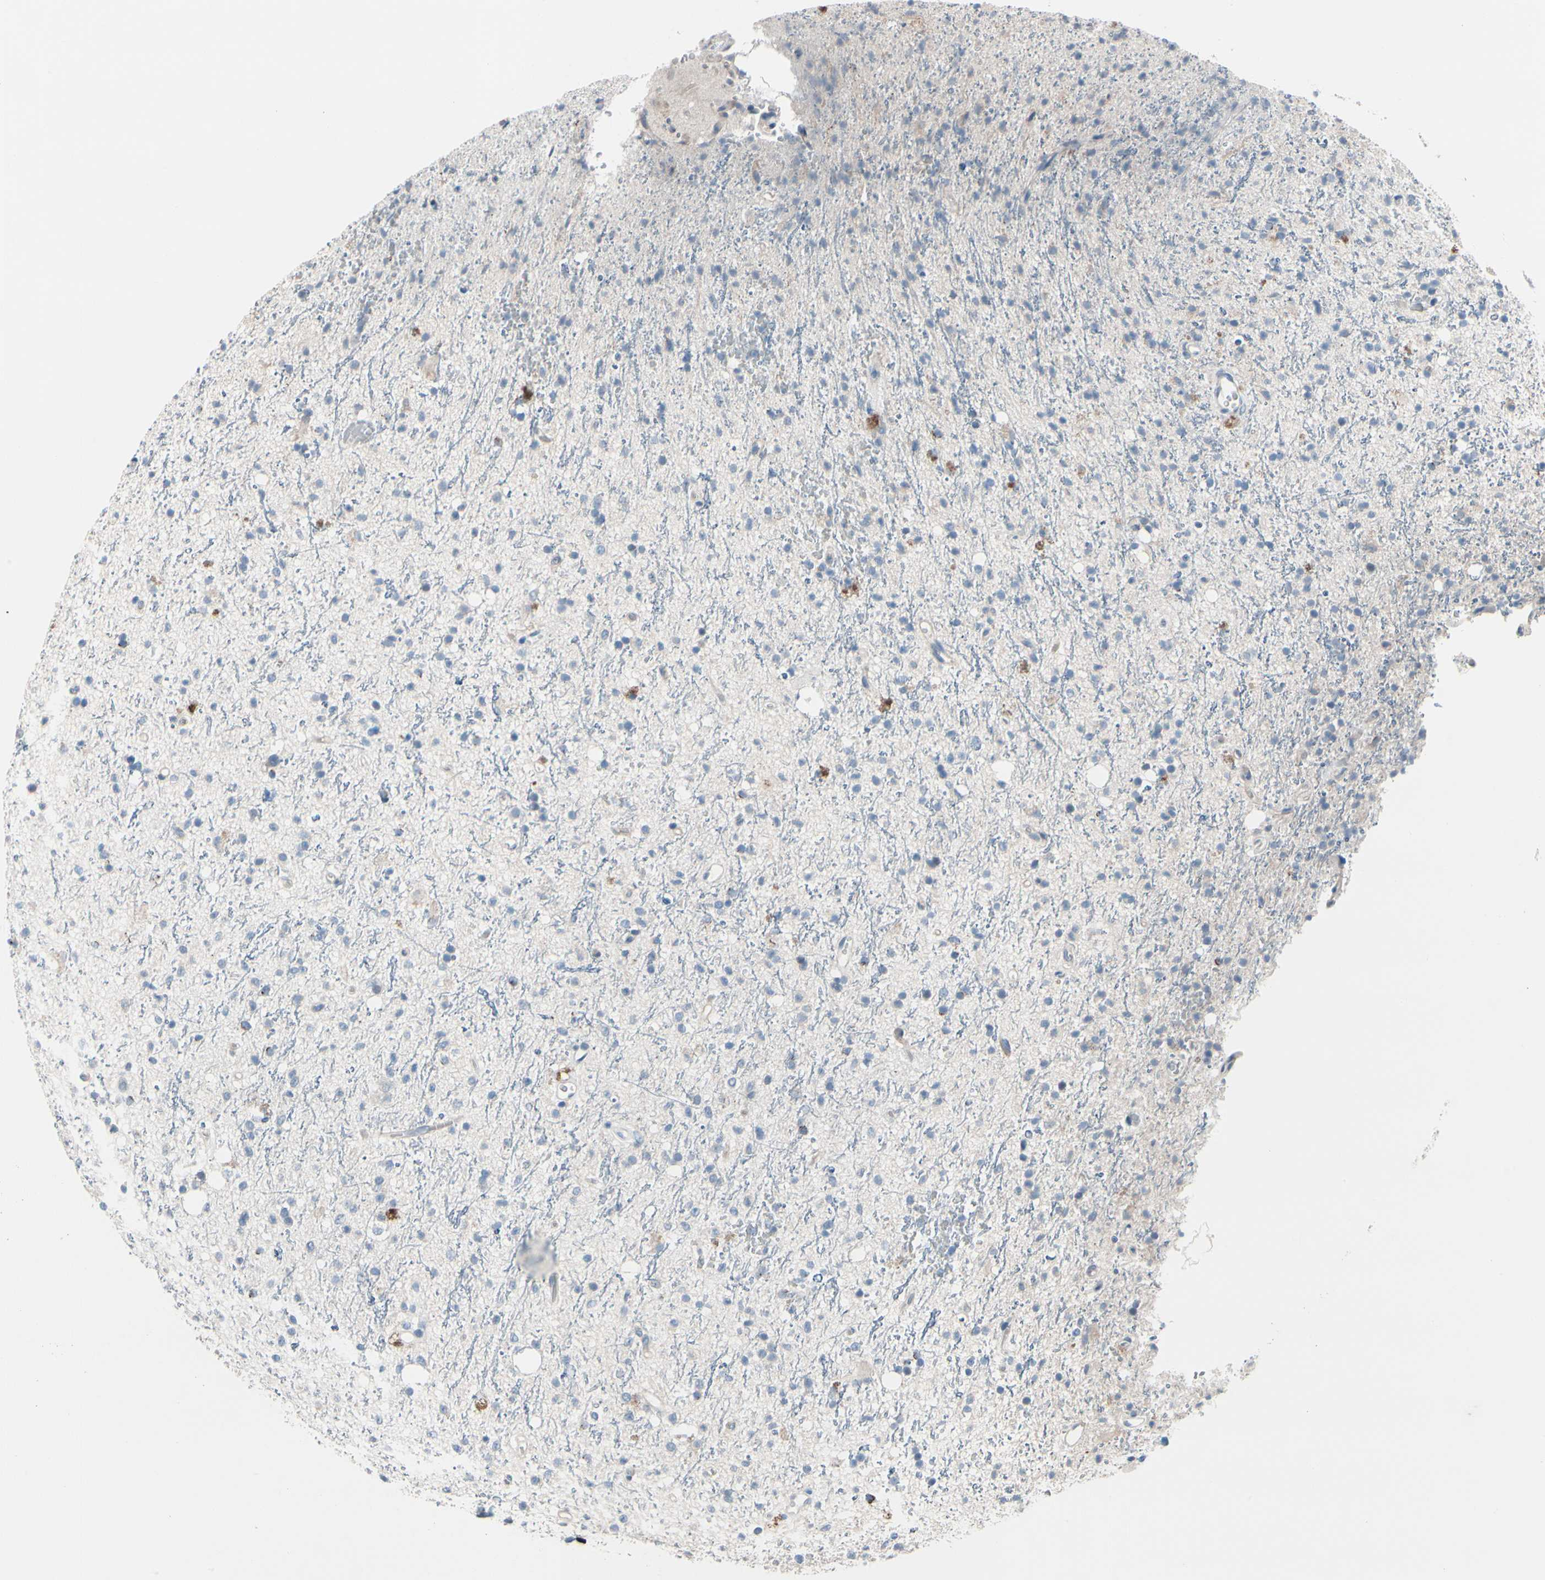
{"staining": {"intensity": "negative", "quantity": "none", "location": "none"}, "tissue": "glioma", "cell_type": "Tumor cells", "image_type": "cancer", "snomed": [{"axis": "morphology", "description": "Glioma, malignant, High grade"}, {"axis": "topography", "description": "Brain"}], "caption": "Immunohistochemistry (IHC) photomicrograph of human glioma stained for a protein (brown), which displays no staining in tumor cells.", "gene": "PGR", "patient": {"sex": "male", "age": 47}}